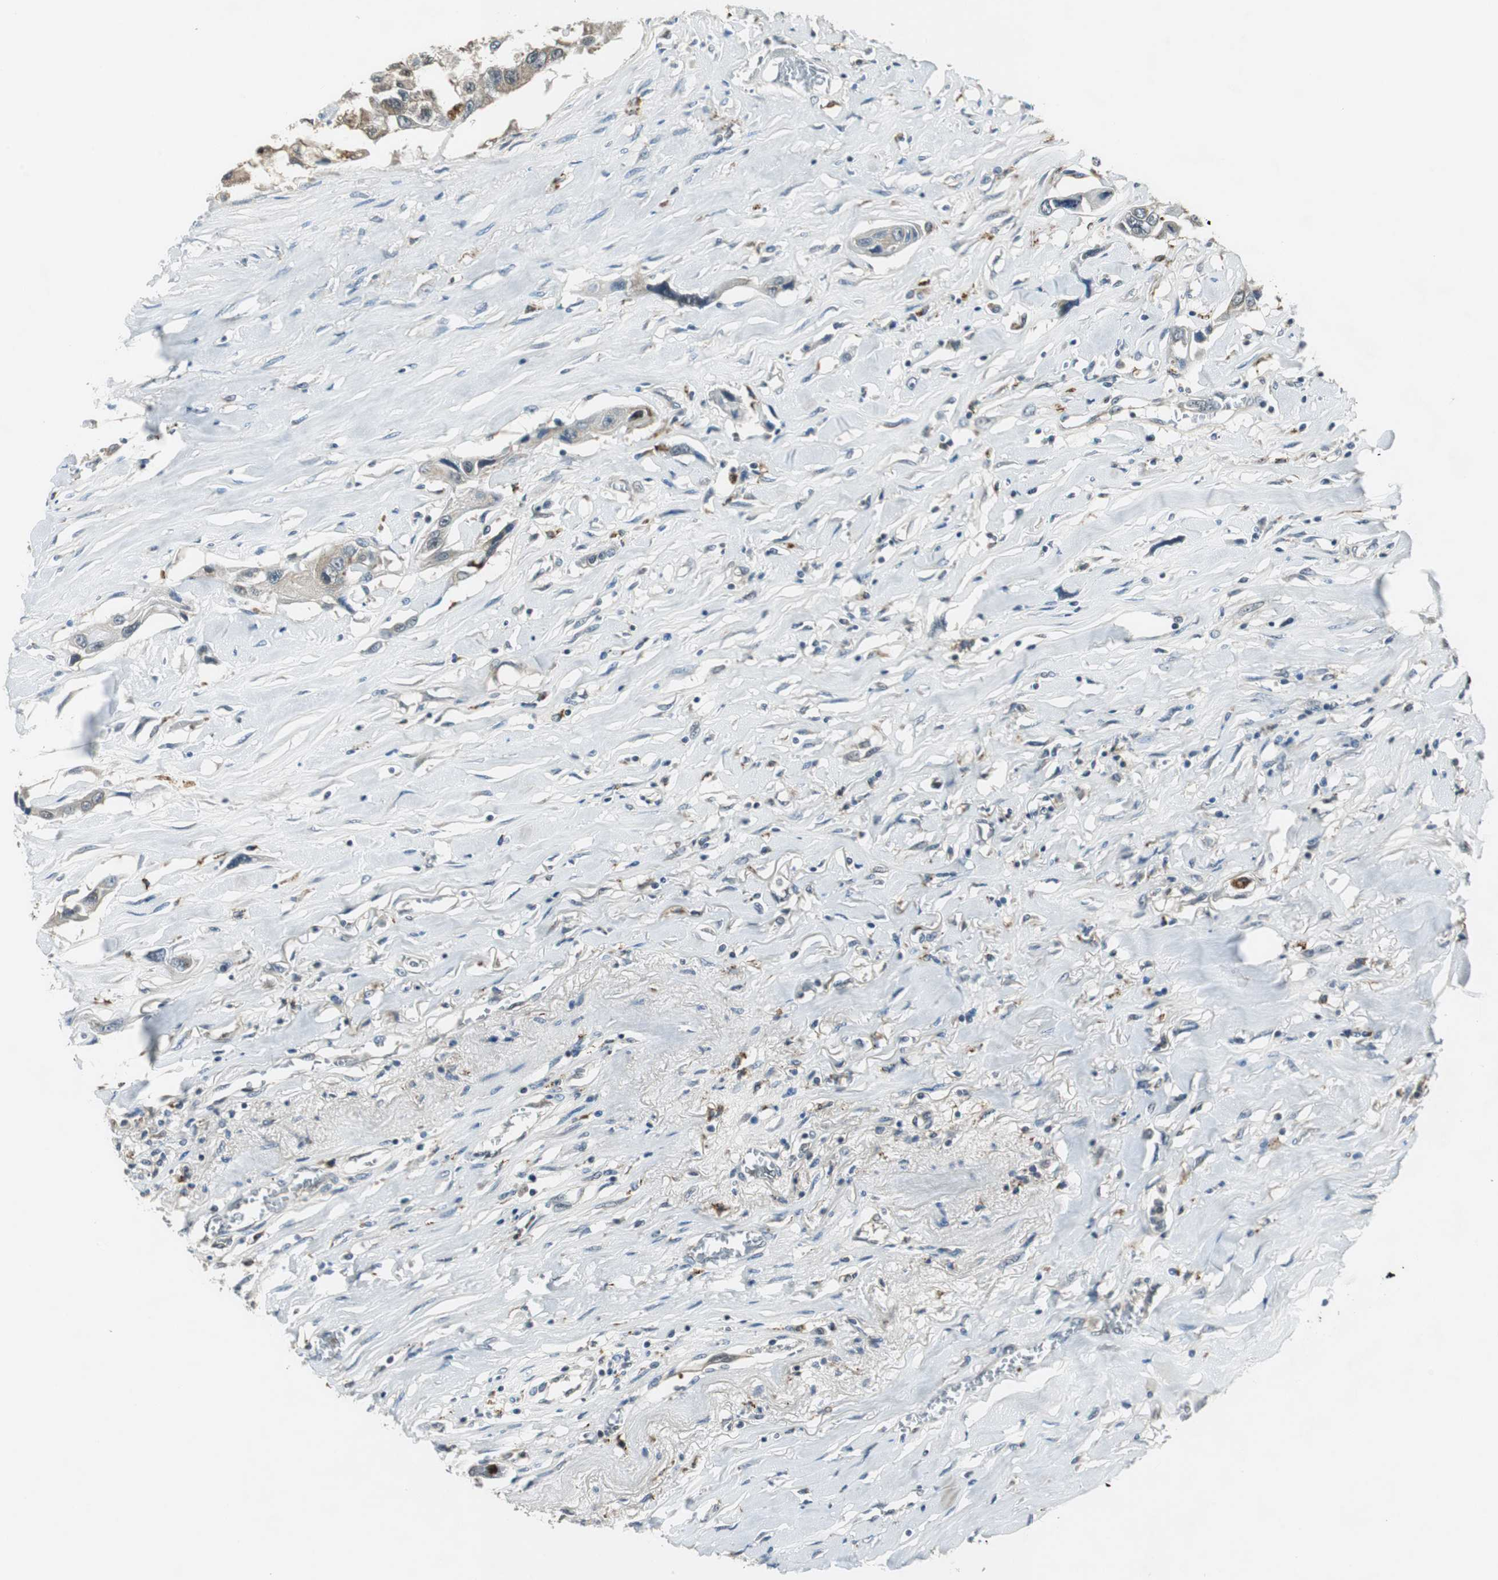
{"staining": {"intensity": "weak", "quantity": "25%-75%", "location": "cytoplasmic/membranous"}, "tissue": "lung cancer", "cell_type": "Tumor cells", "image_type": "cancer", "snomed": [{"axis": "morphology", "description": "Squamous cell carcinoma, NOS"}, {"axis": "topography", "description": "Lung"}], "caption": "The photomicrograph shows a brown stain indicating the presence of a protein in the cytoplasmic/membranous of tumor cells in squamous cell carcinoma (lung).", "gene": "NCK1", "patient": {"sex": "male", "age": 71}}